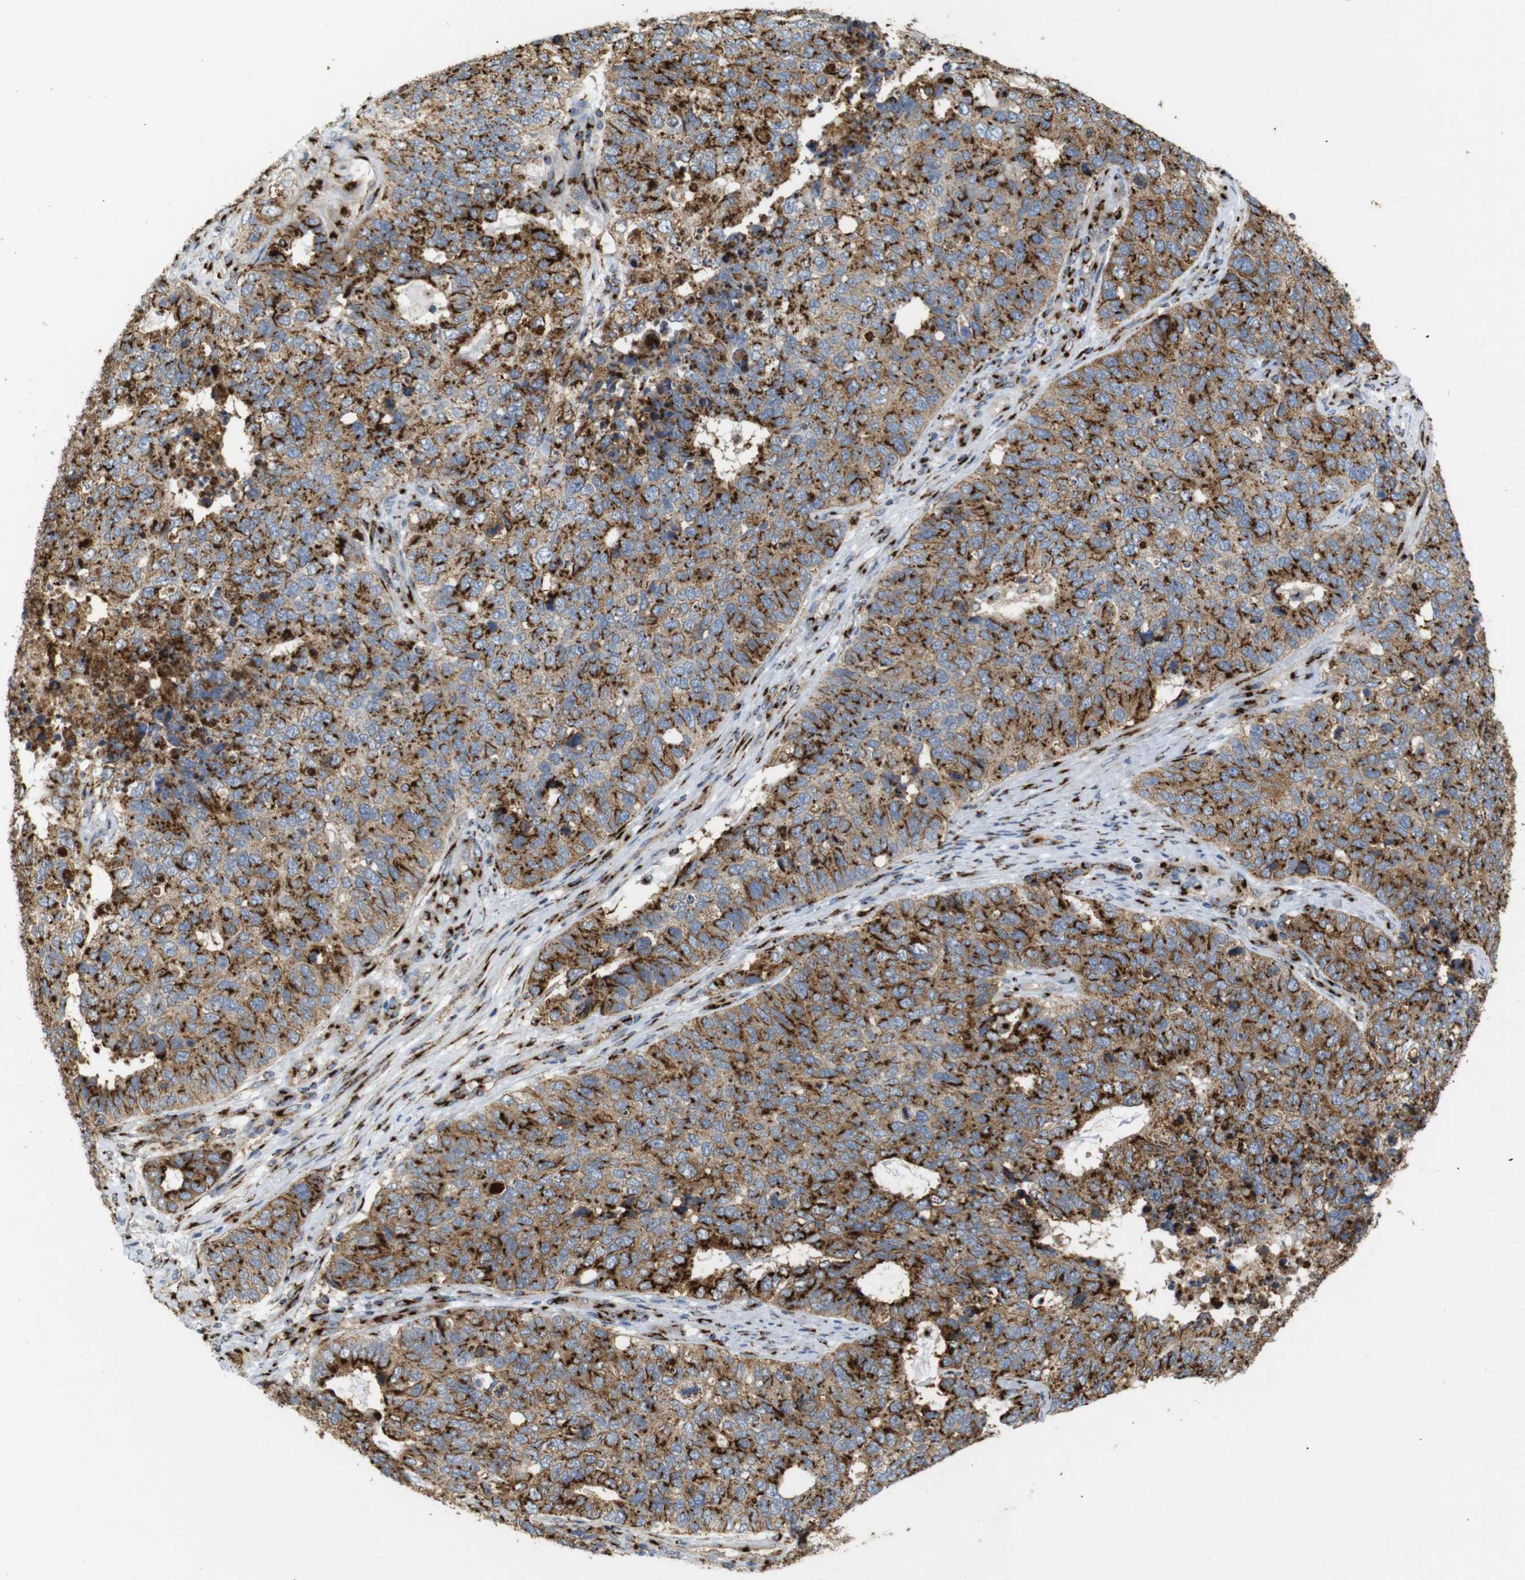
{"staining": {"intensity": "strong", "quantity": ">75%", "location": "cytoplasmic/membranous"}, "tissue": "cervical cancer", "cell_type": "Tumor cells", "image_type": "cancer", "snomed": [{"axis": "morphology", "description": "Squamous cell carcinoma, NOS"}, {"axis": "topography", "description": "Cervix"}], "caption": "This micrograph reveals IHC staining of cervical squamous cell carcinoma, with high strong cytoplasmic/membranous positivity in approximately >75% of tumor cells.", "gene": "TGOLN2", "patient": {"sex": "female", "age": 63}}